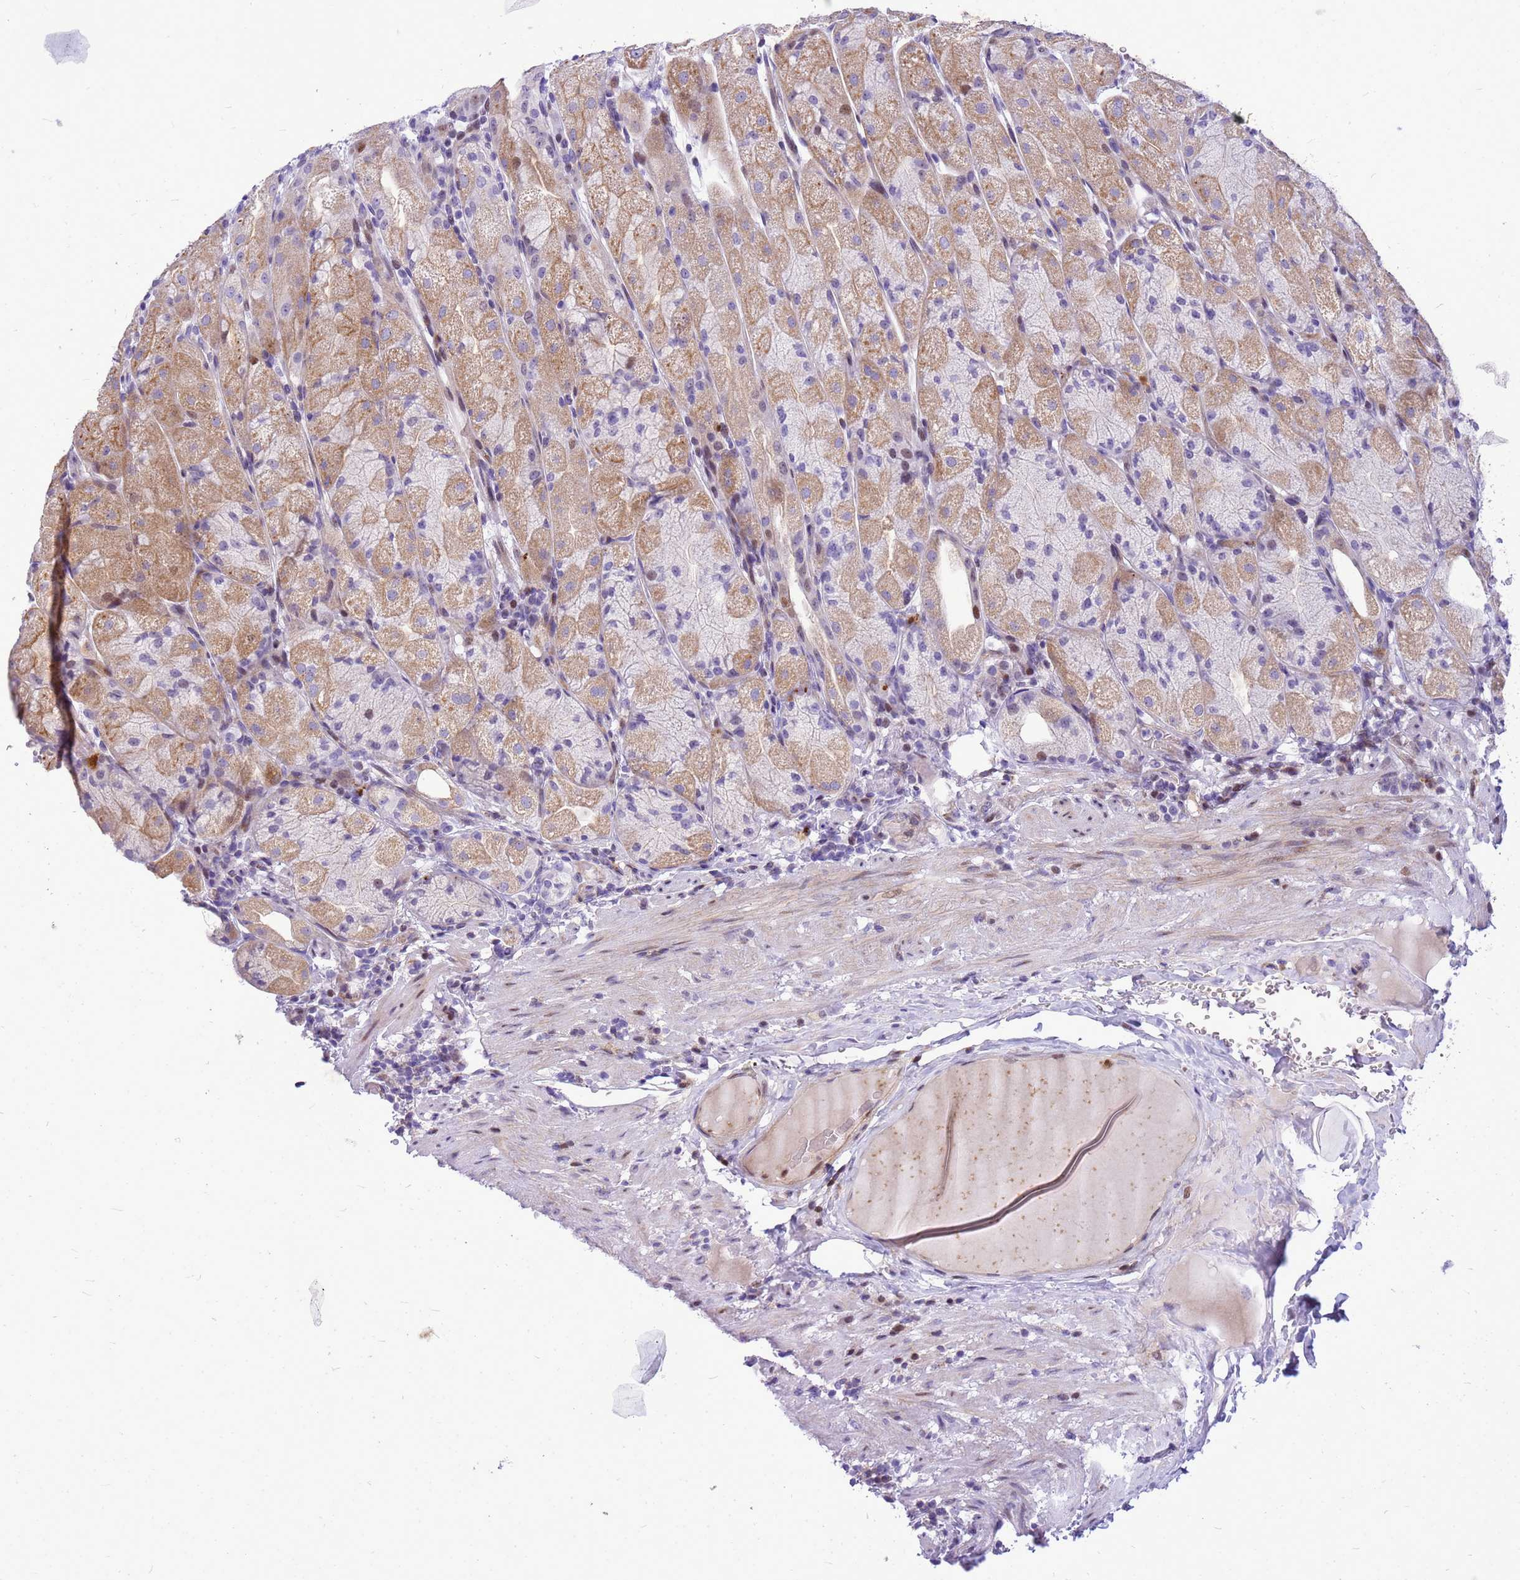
{"staining": {"intensity": "moderate", "quantity": "25%-75%", "location": "cytoplasmic/membranous,nuclear"}, "tissue": "stomach", "cell_type": "Glandular cells", "image_type": "normal", "snomed": [{"axis": "morphology", "description": "Normal tissue, NOS"}, {"axis": "topography", "description": "Stomach, upper"}], "caption": "Stomach stained with DAB (3,3'-diaminobenzidine) immunohistochemistry shows medium levels of moderate cytoplasmic/membranous,nuclear expression in about 25%-75% of glandular cells.", "gene": "ADAMTS7", "patient": {"sex": "male", "age": 52}}